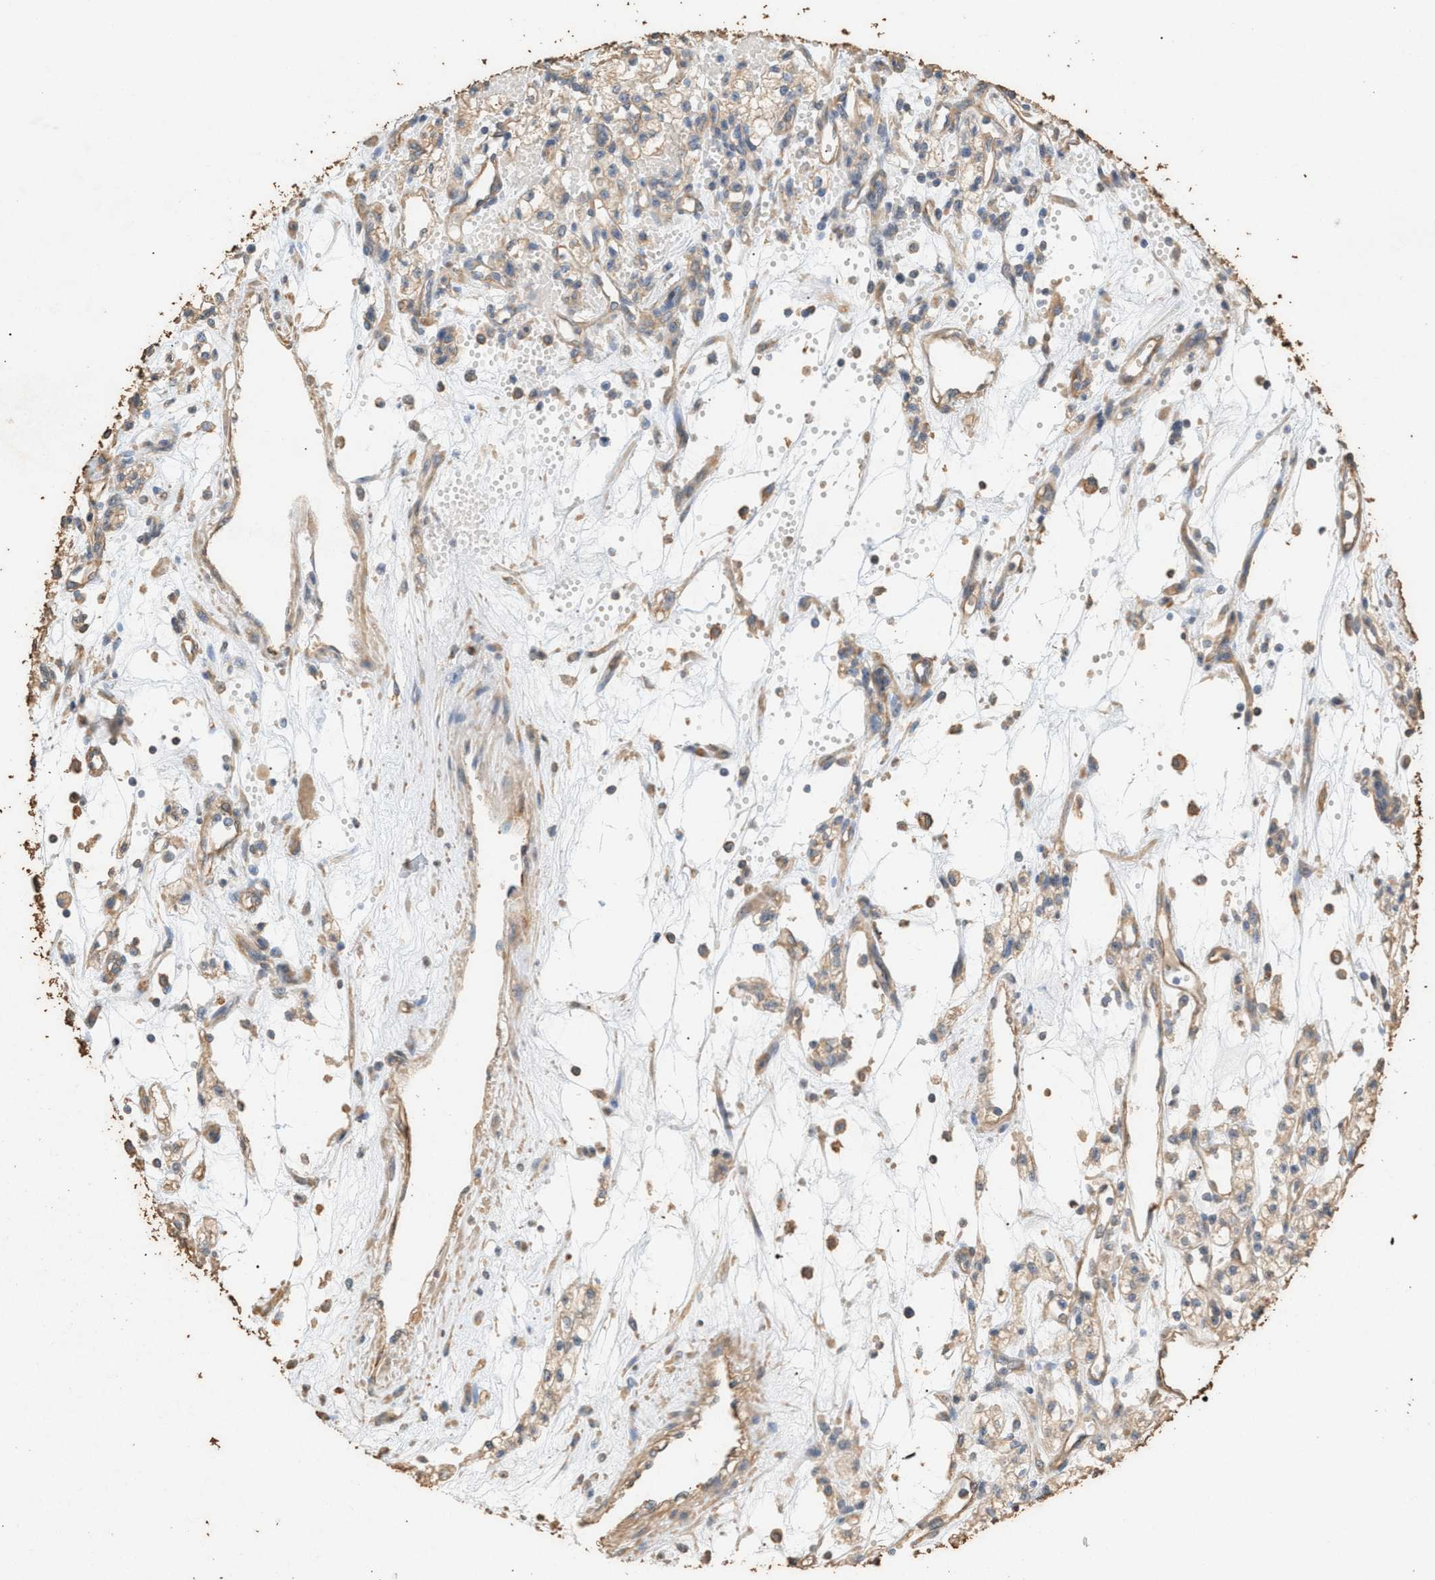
{"staining": {"intensity": "weak", "quantity": ">75%", "location": "cytoplasmic/membranous"}, "tissue": "renal cancer", "cell_type": "Tumor cells", "image_type": "cancer", "snomed": [{"axis": "morphology", "description": "Adenocarcinoma, NOS"}, {"axis": "topography", "description": "Kidney"}], "caption": "The photomicrograph demonstrates a brown stain indicating the presence of a protein in the cytoplasmic/membranous of tumor cells in adenocarcinoma (renal).", "gene": "DCAF7", "patient": {"sex": "male", "age": 59}}